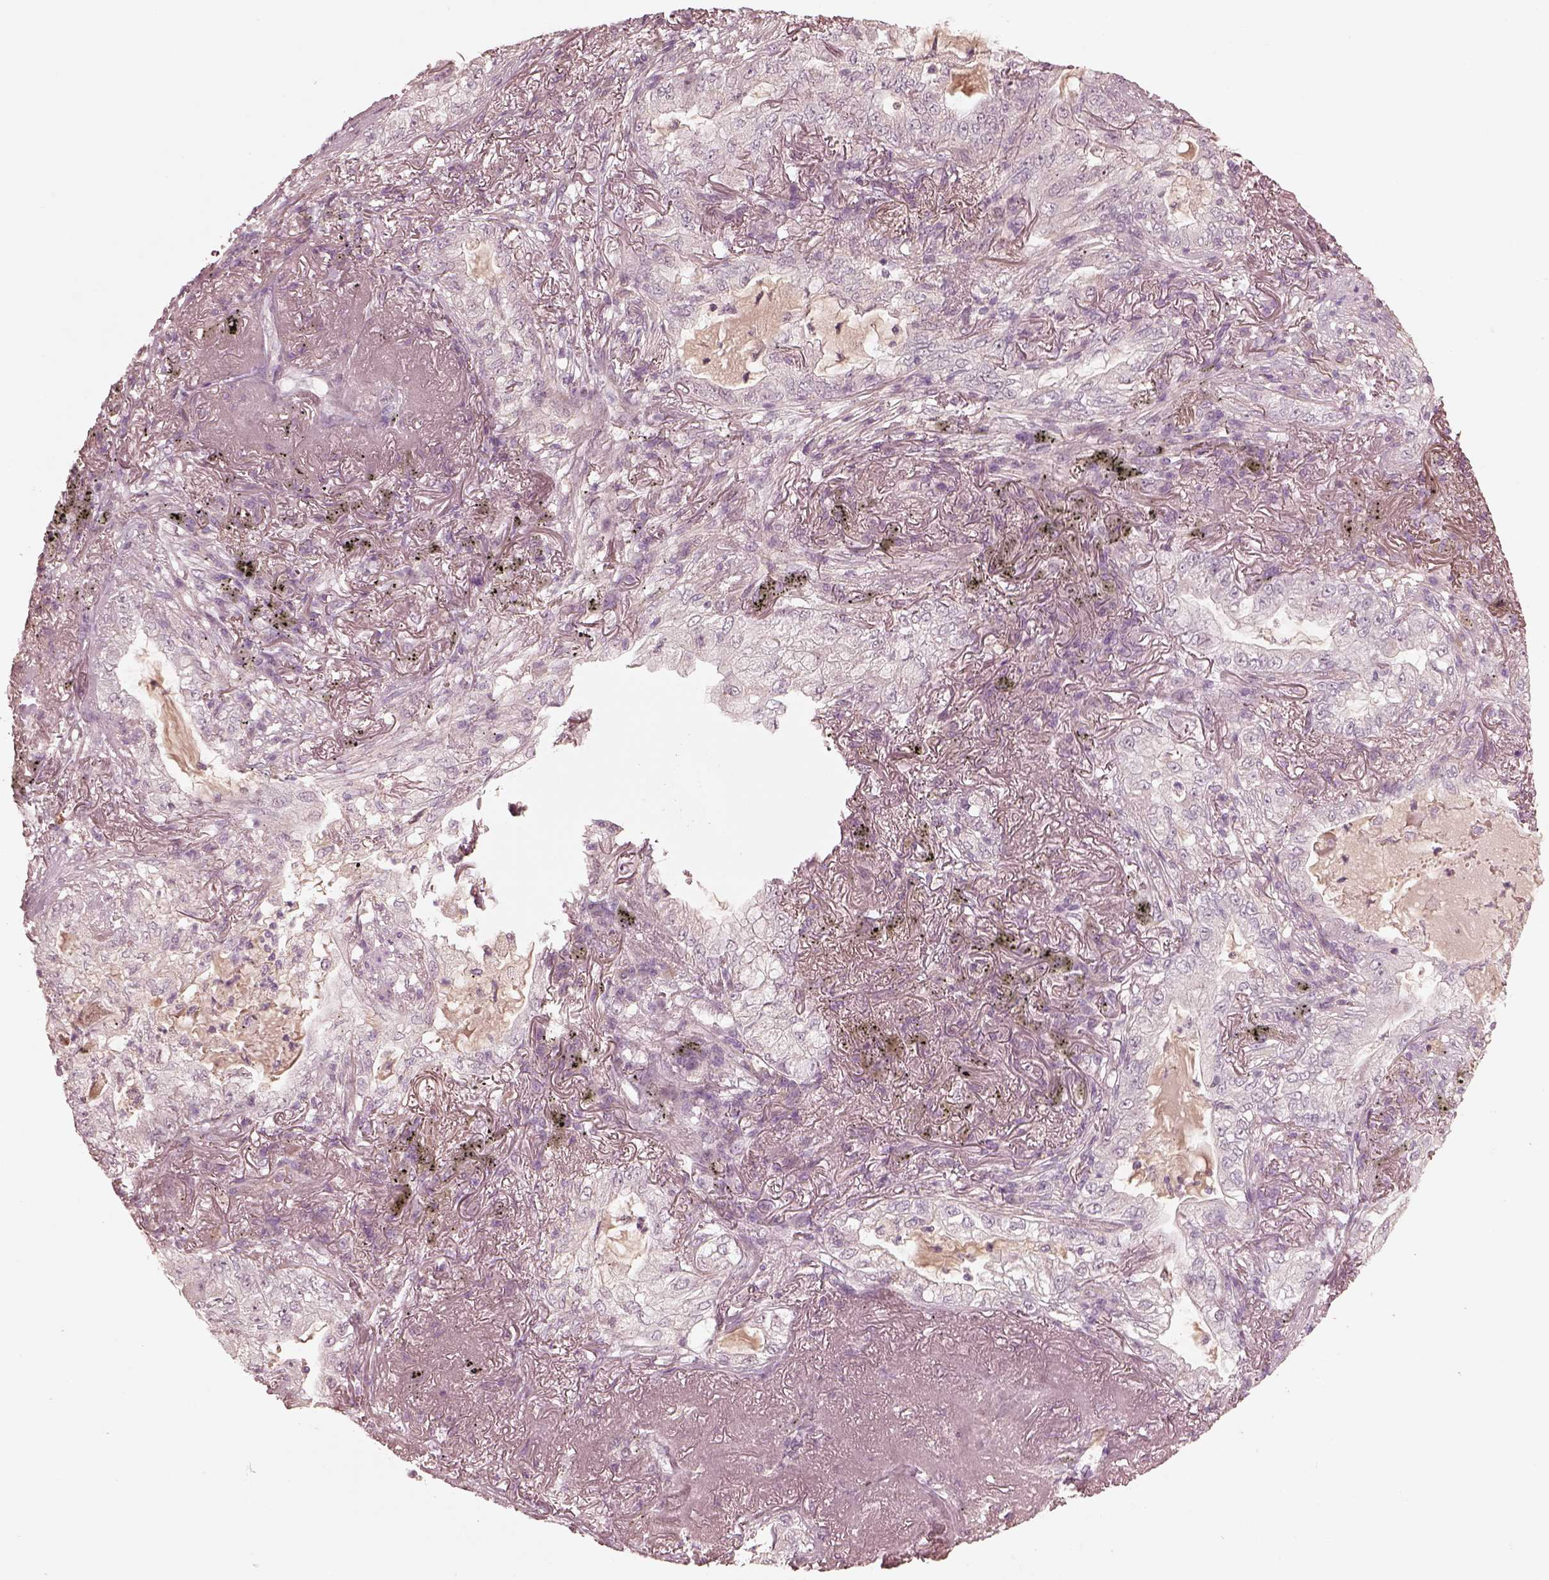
{"staining": {"intensity": "negative", "quantity": "none", "location": "none"}, "tissue": "lung cancer", "cell_type": "Tumor cells", "image_type": "cancer", "snomed": [{"axis": "morphology", "description": "Adenocarcinoma, NOS"}, {"axis": "topography", "description": "Lung"}], "caption": "This is an immunohistochemistry (IHC) image of human lung cancer (adenocarcinoma). There is no positivity in tumor cells.", "gene": "VWA5B1", "patient": {"sex": "female", "age": 73}}